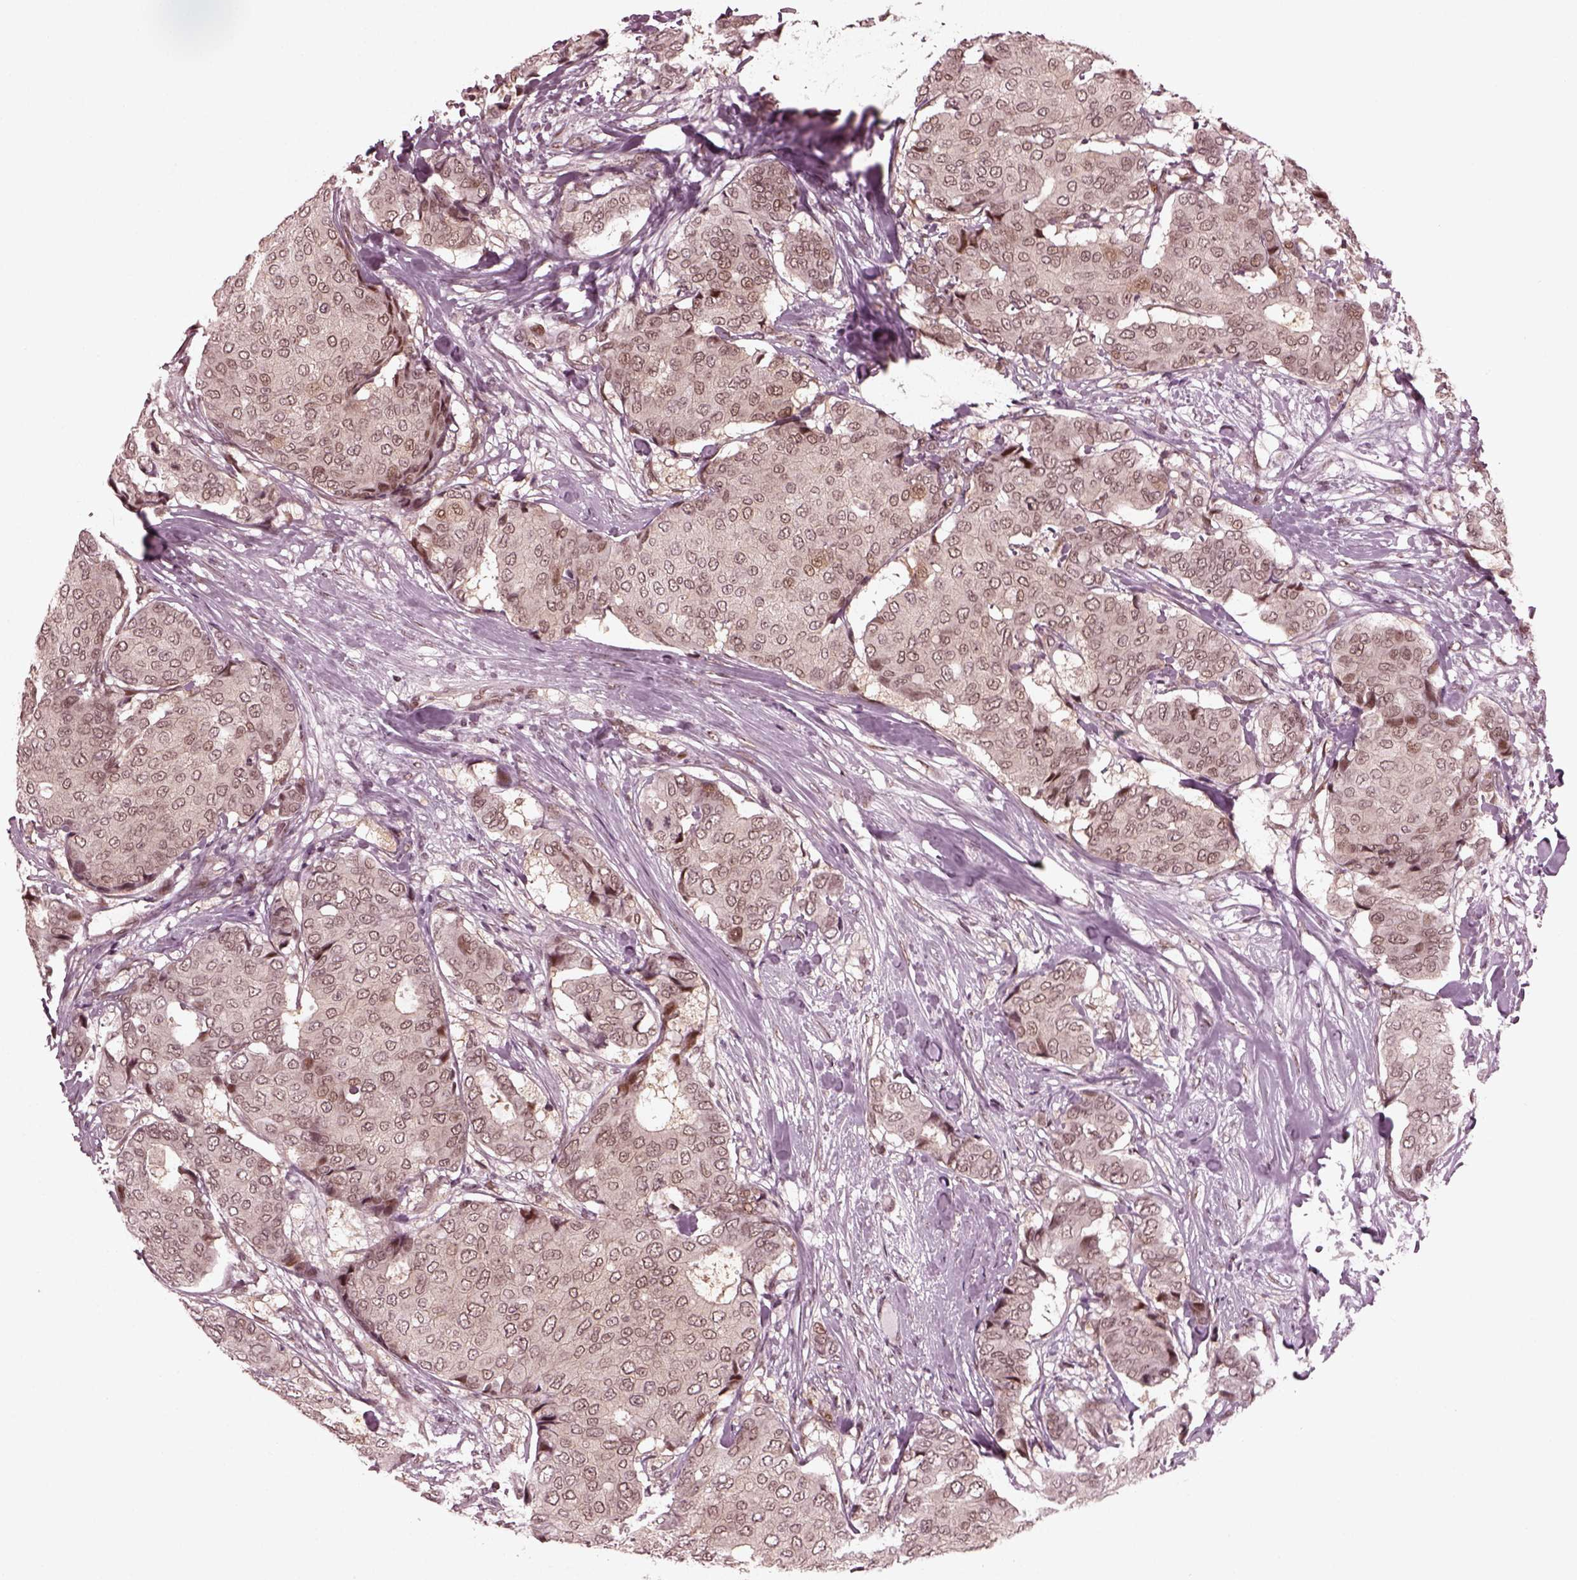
{"staining": {"intensity": "weak", "quantity": "25%-75%", "location": "cytoplasmic/membranous,nuclear"}, "tissue": "breast cancer", "cell_type": "Tumor cells", "image_type": "cancer", "snomed": [{"axis": "morphology", "description": "Duct carcinoma"}, {"axis": "topography", "description": "Breast"}], "caption": "Brown immunohistochemical staining in human breast cancer demonstrates weak cytoplasmic/membranous and nuclear staining in approximately 25%-75% of tumor cells.", "gene": "TRIB3", "patient": {"sex": "female", "age": 75}}